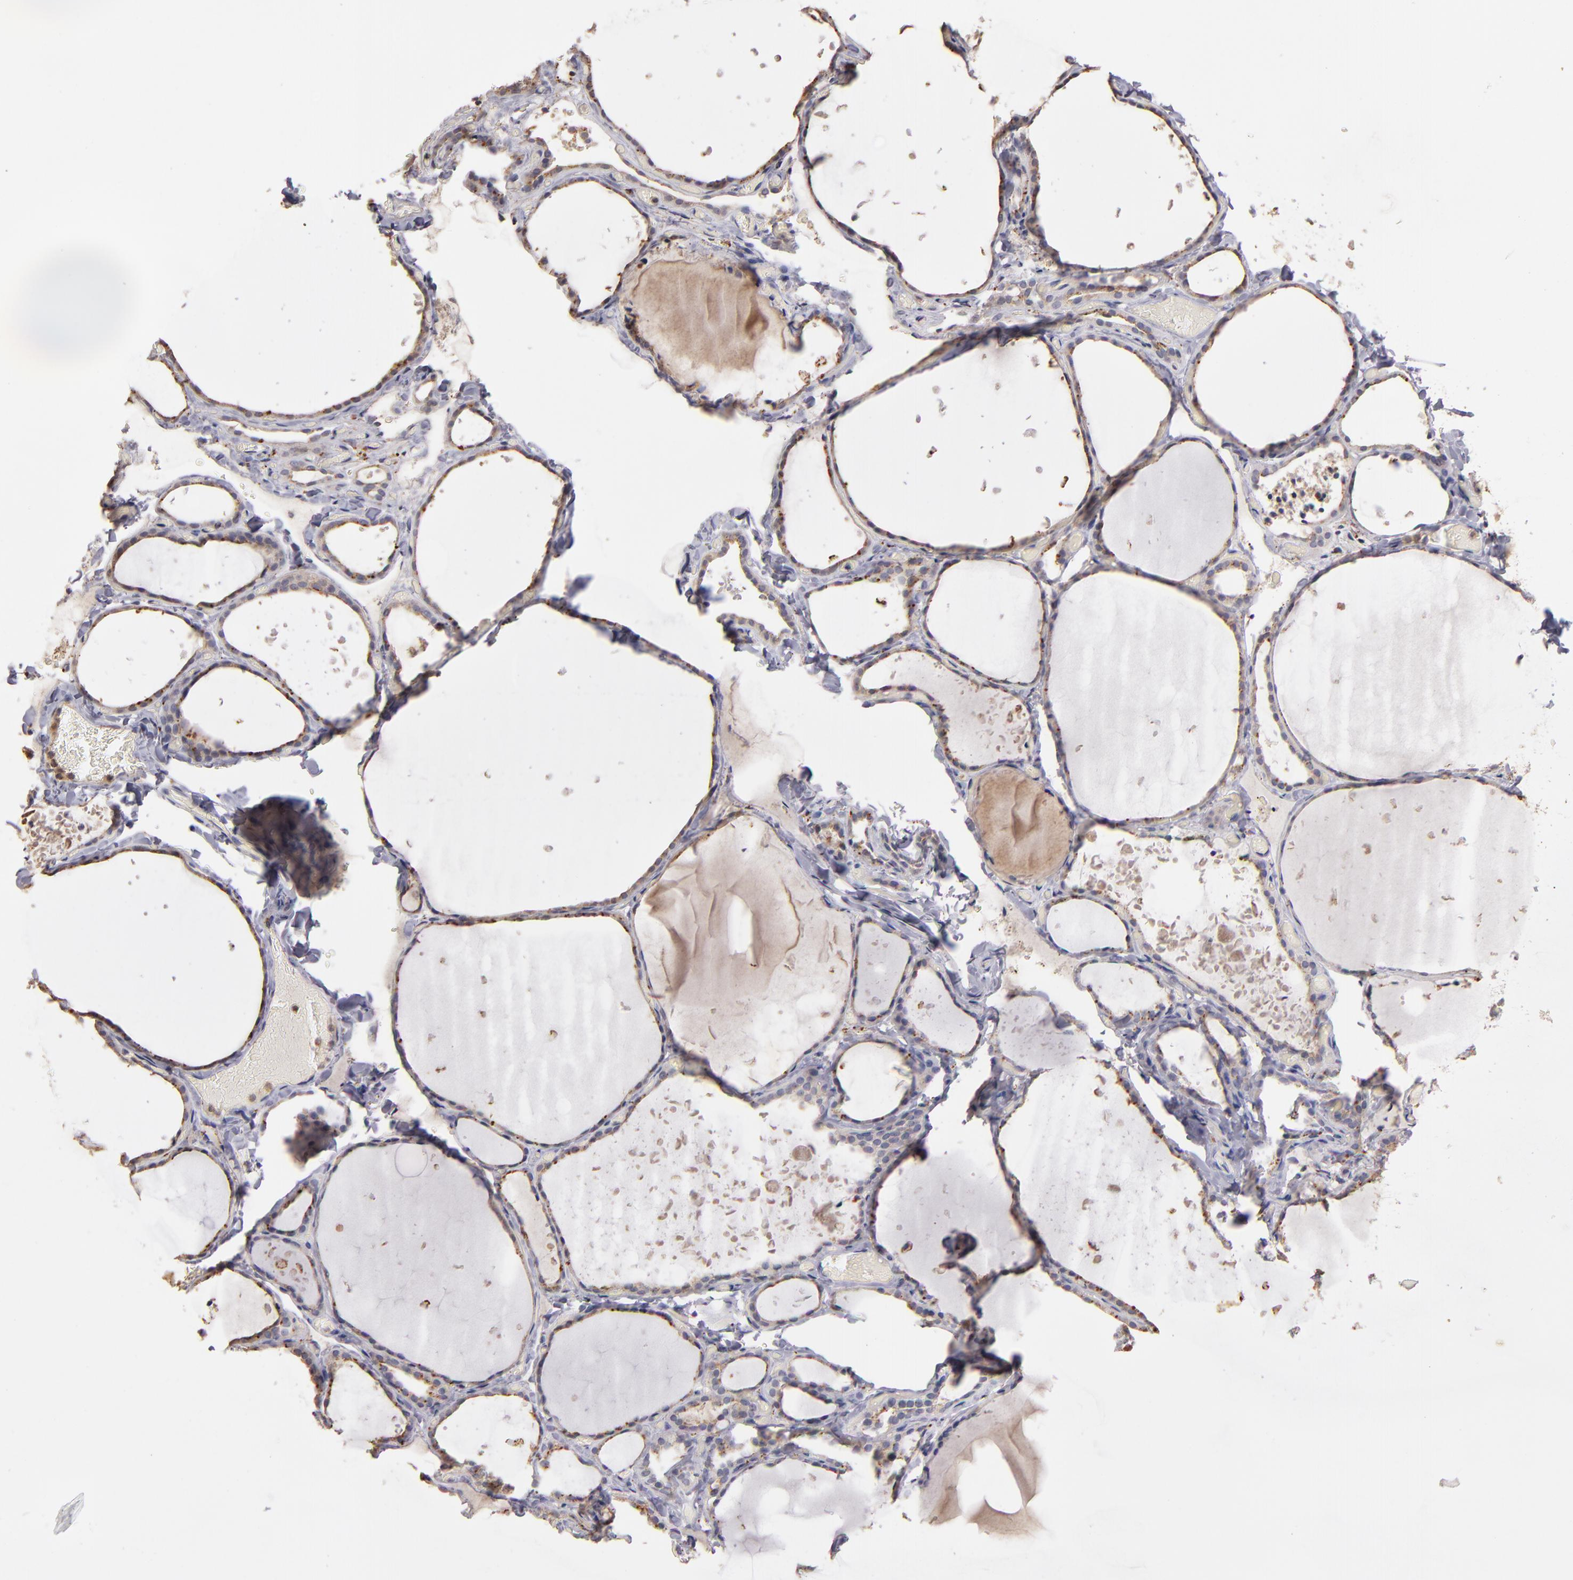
{"staining": {"intensity": "moderate", "quantity": "25%-75%", "location": "cytoplasmic/membranous"}, "tissue": "thyroid gland", "cell_type": "Glandular cells", "image_type": "normal", "snomed": [{"axis": "morphology", "description": "Normal tissue, NOS"}, {"axis": "topography", "description": "Thyroid gland"}], "caption": "A brown stain labels moderate cytoplasmic/membranous positivity of a protein in glandular cells of benign human thyroid gland.", "gene": "TRAF1", "patient": {"sex": "female", "age": 22}}